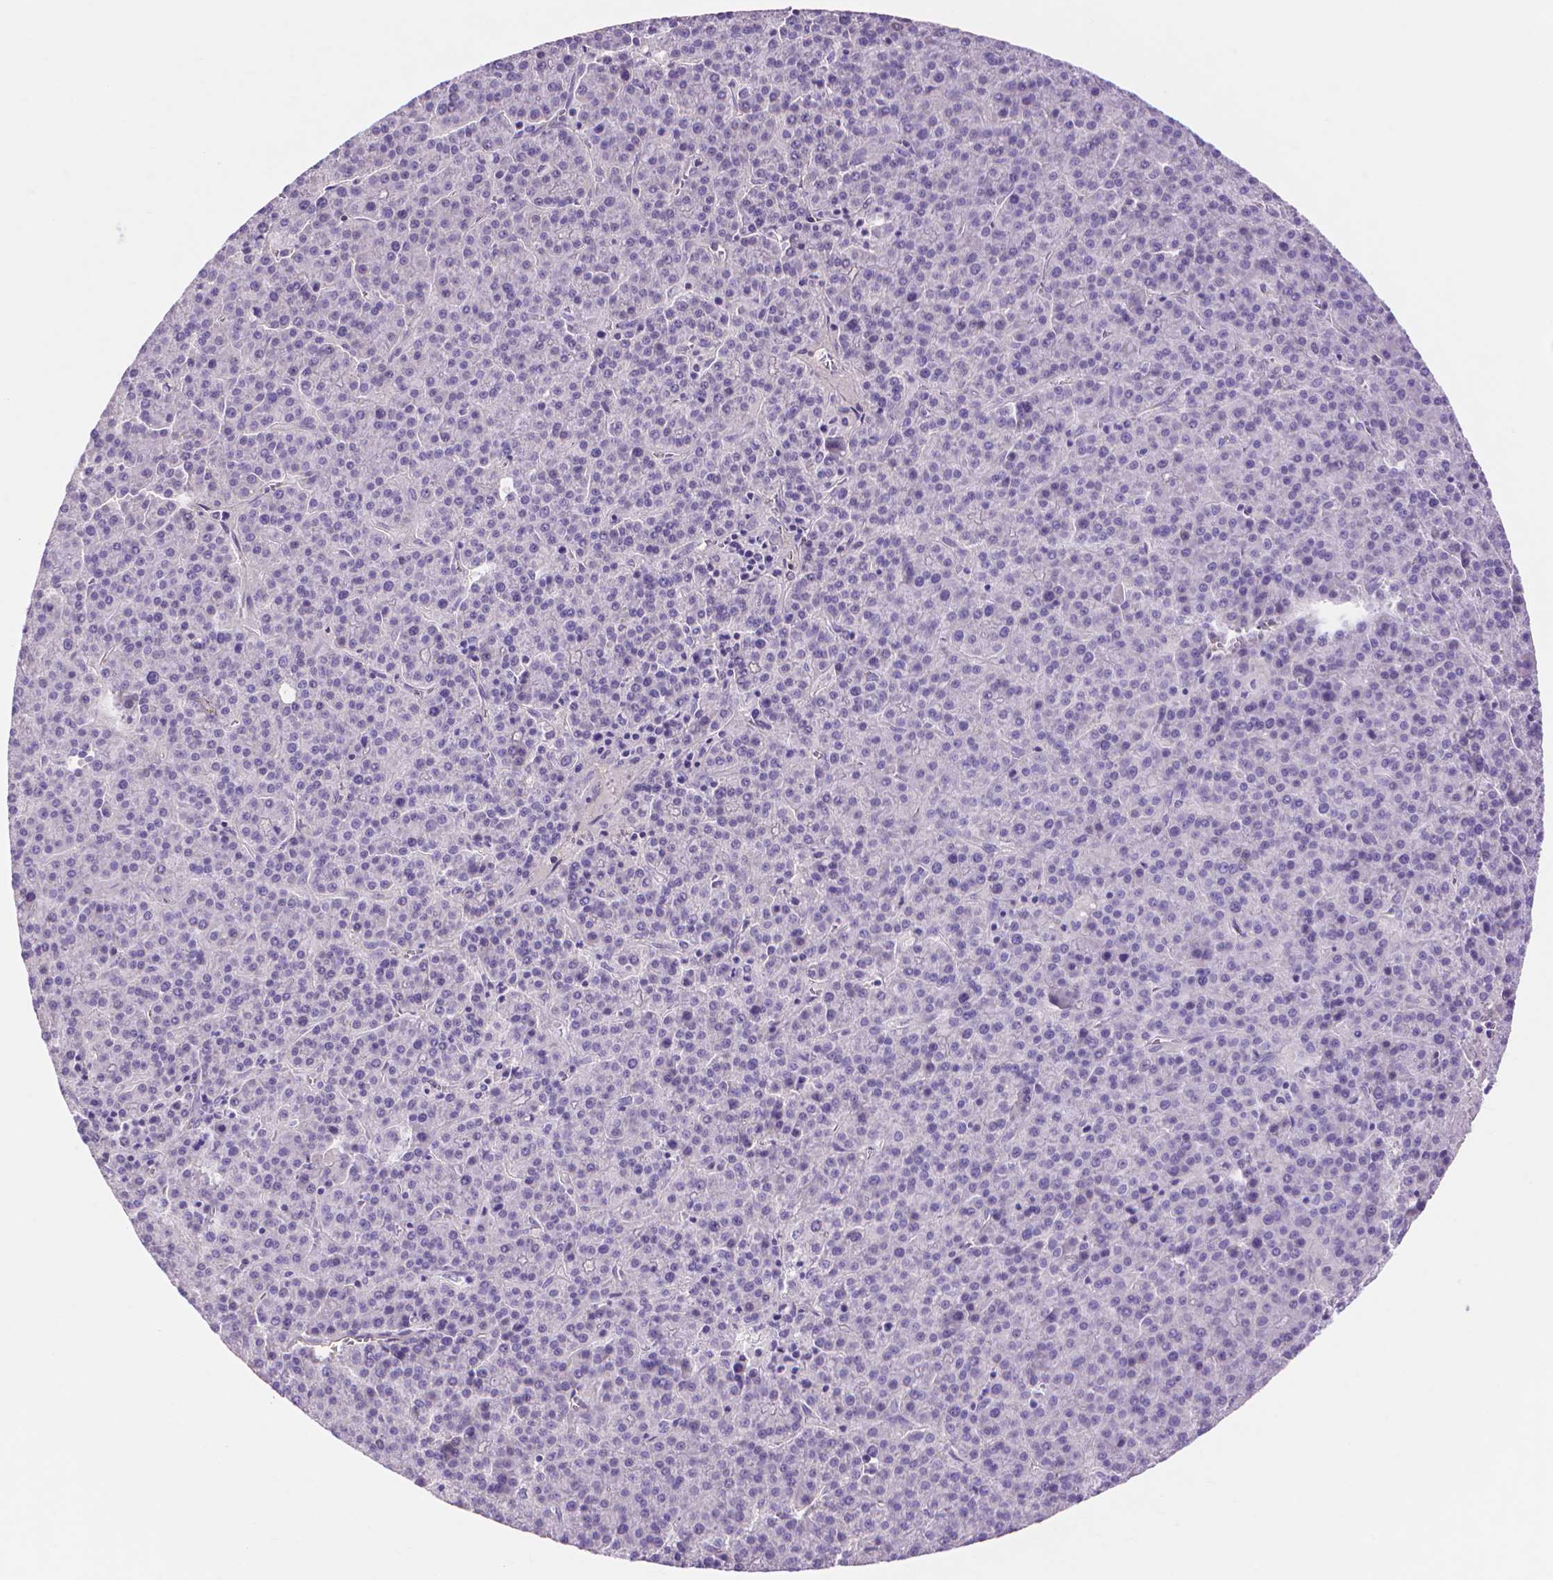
{"staining": {"intensity": "negative", "quantity": "none", "location": "none"}, "tissue": "liver cancer", "cell_type": "Tumor cells", "image_type": "cancer", "snomed": [{"axis": "morphology", "description": "Carcinoma, Hepatocellular, NOS"}, {"axis": "topography", "description": "Liver"}], "caption": "IHC of human hepatocellular carcinoma (liver) displays no staining in tumor cells. Nuclei are stained in blue.", "gene": "MBLAC1", "patient": {"sex": "female", "age": 58}}